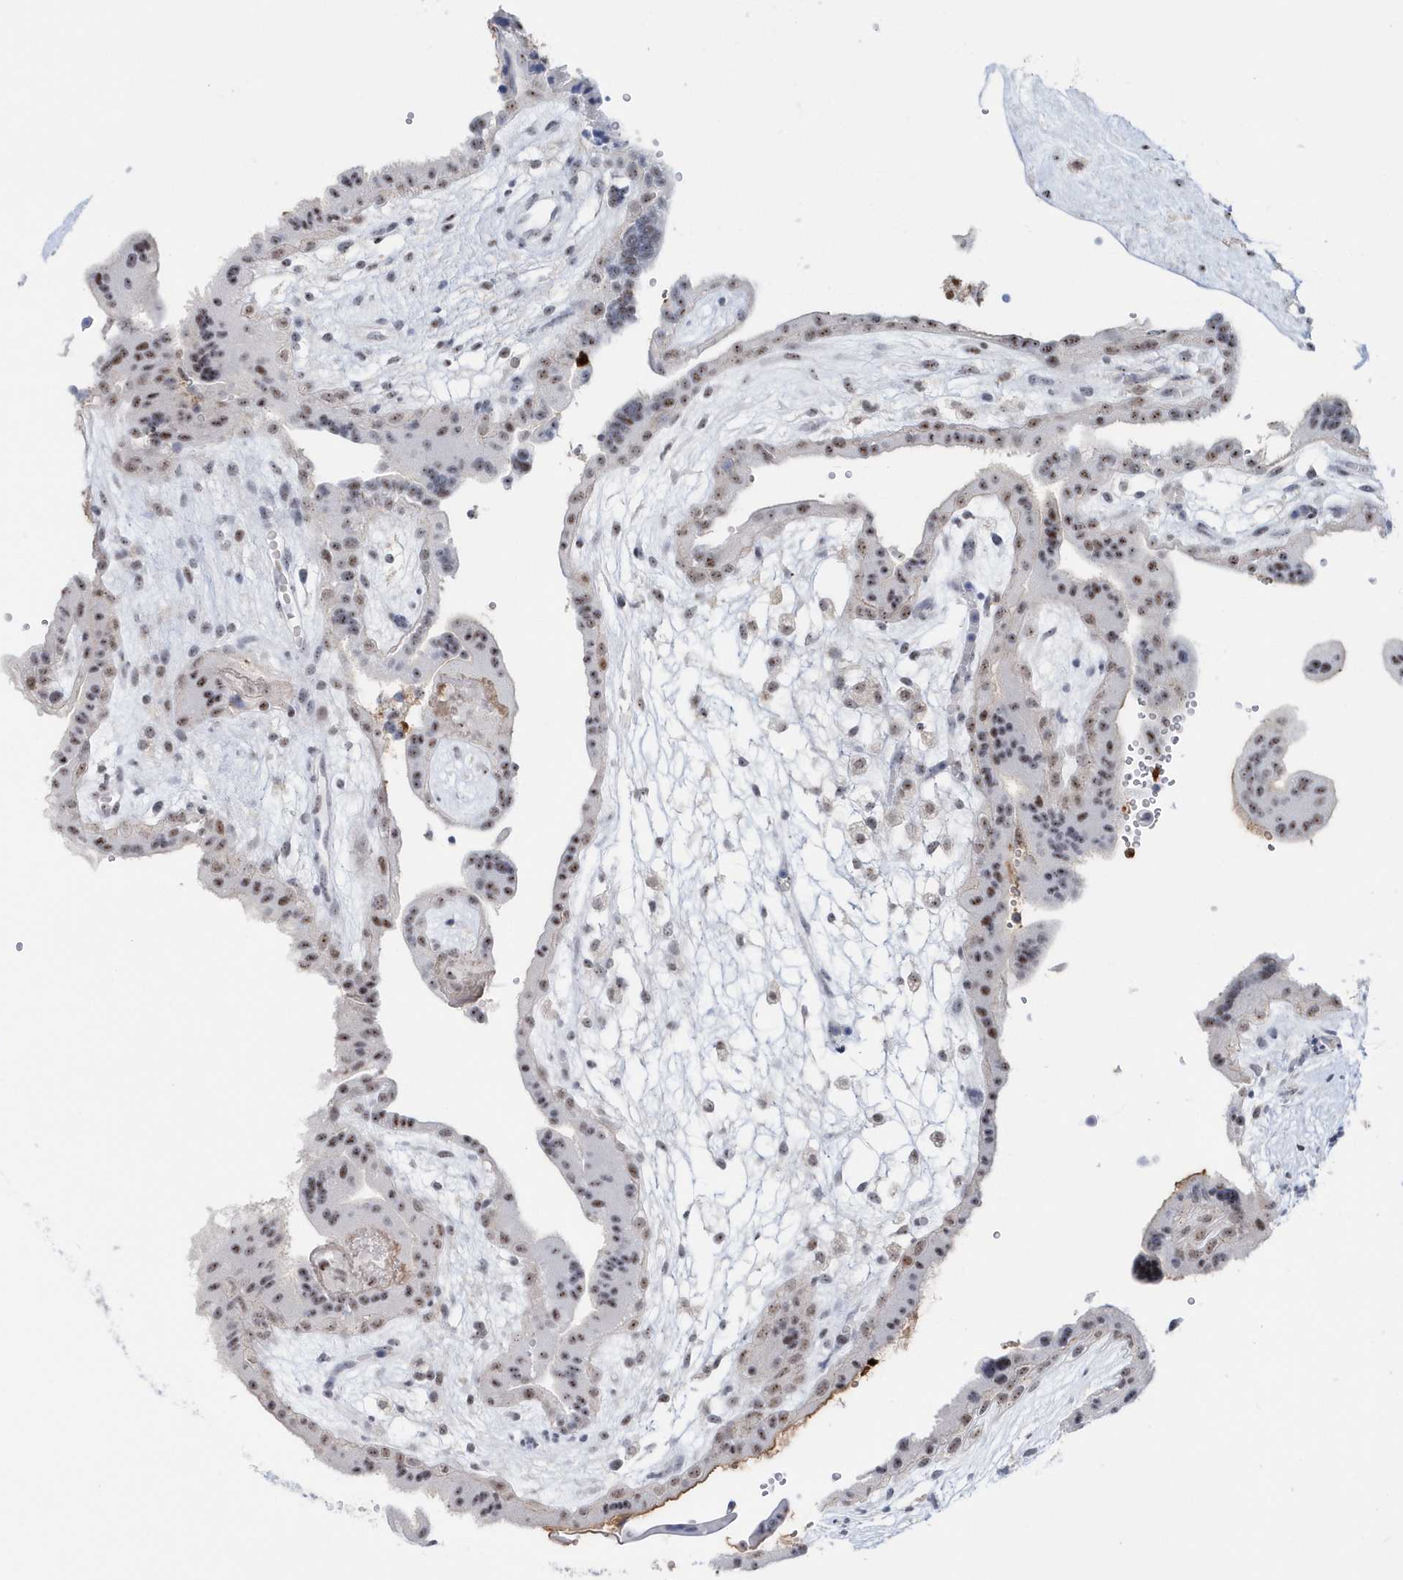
{"staining": {"intensity": "moderate", "quantity": "<25%", "location": "nuclear"}, "tissue": "placenta", "cell_type": "Trophoblastic cells", "image_type": "normal", "snomed": [{"axis": "morphology", "description": "Normal tissue, NOS"}, {"axis": "topography", "description": "Placenta"}], "caption": "DAB (3,3'-diaminobenzidine) immunohistochemical staining of normal human placenta reveals moderate nuclear protein expression in approximately <25% of trophoblastic cells.", "gene": "ASCL4", "patient": {"sex": "female", "age": 18}}